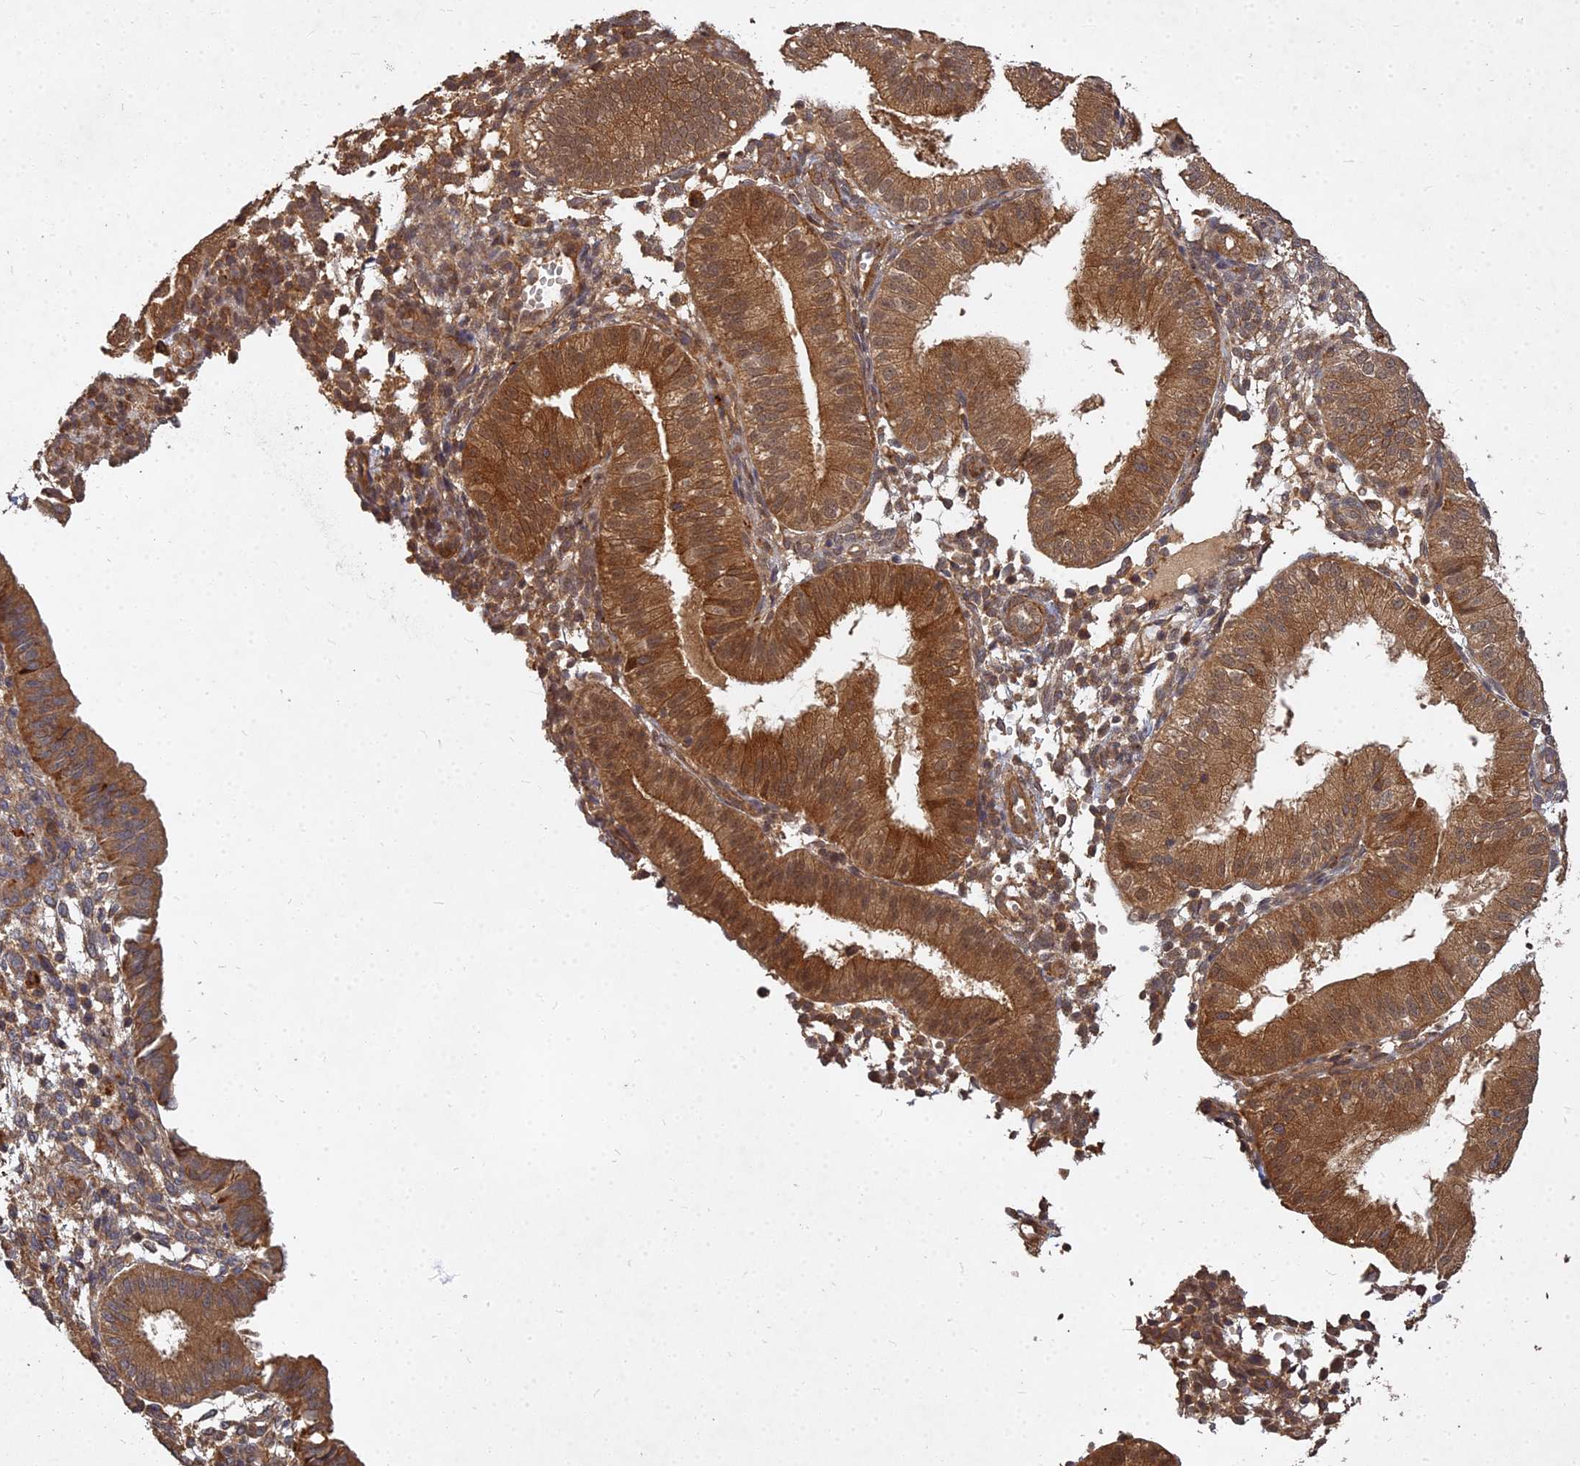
{"staining": {"intensity": "moderate", "quantity": "25%-75%", "location": "cytoplasmic/membranous"}, "tissue": "endometrium", "cell_type": "Cells in endometrial stroma", "image_type": "normal", "snomed": [{"axis": "morphology", "description": "Normal tissue, NOS"}, {"axis": "topography", "description": "Endometrium"}], "caption": "Moderate cytoplasmic/membranous positivity is appreciated in about 25%-75% of cells in endometrial stroma in benign endometrium. Using DAB (brown) and hematoxylin (blue) stains, captured at high magnification using brightfield microscopy.", "gene": "UBE2W", "patient": {"sex": "female", "age": 39}}